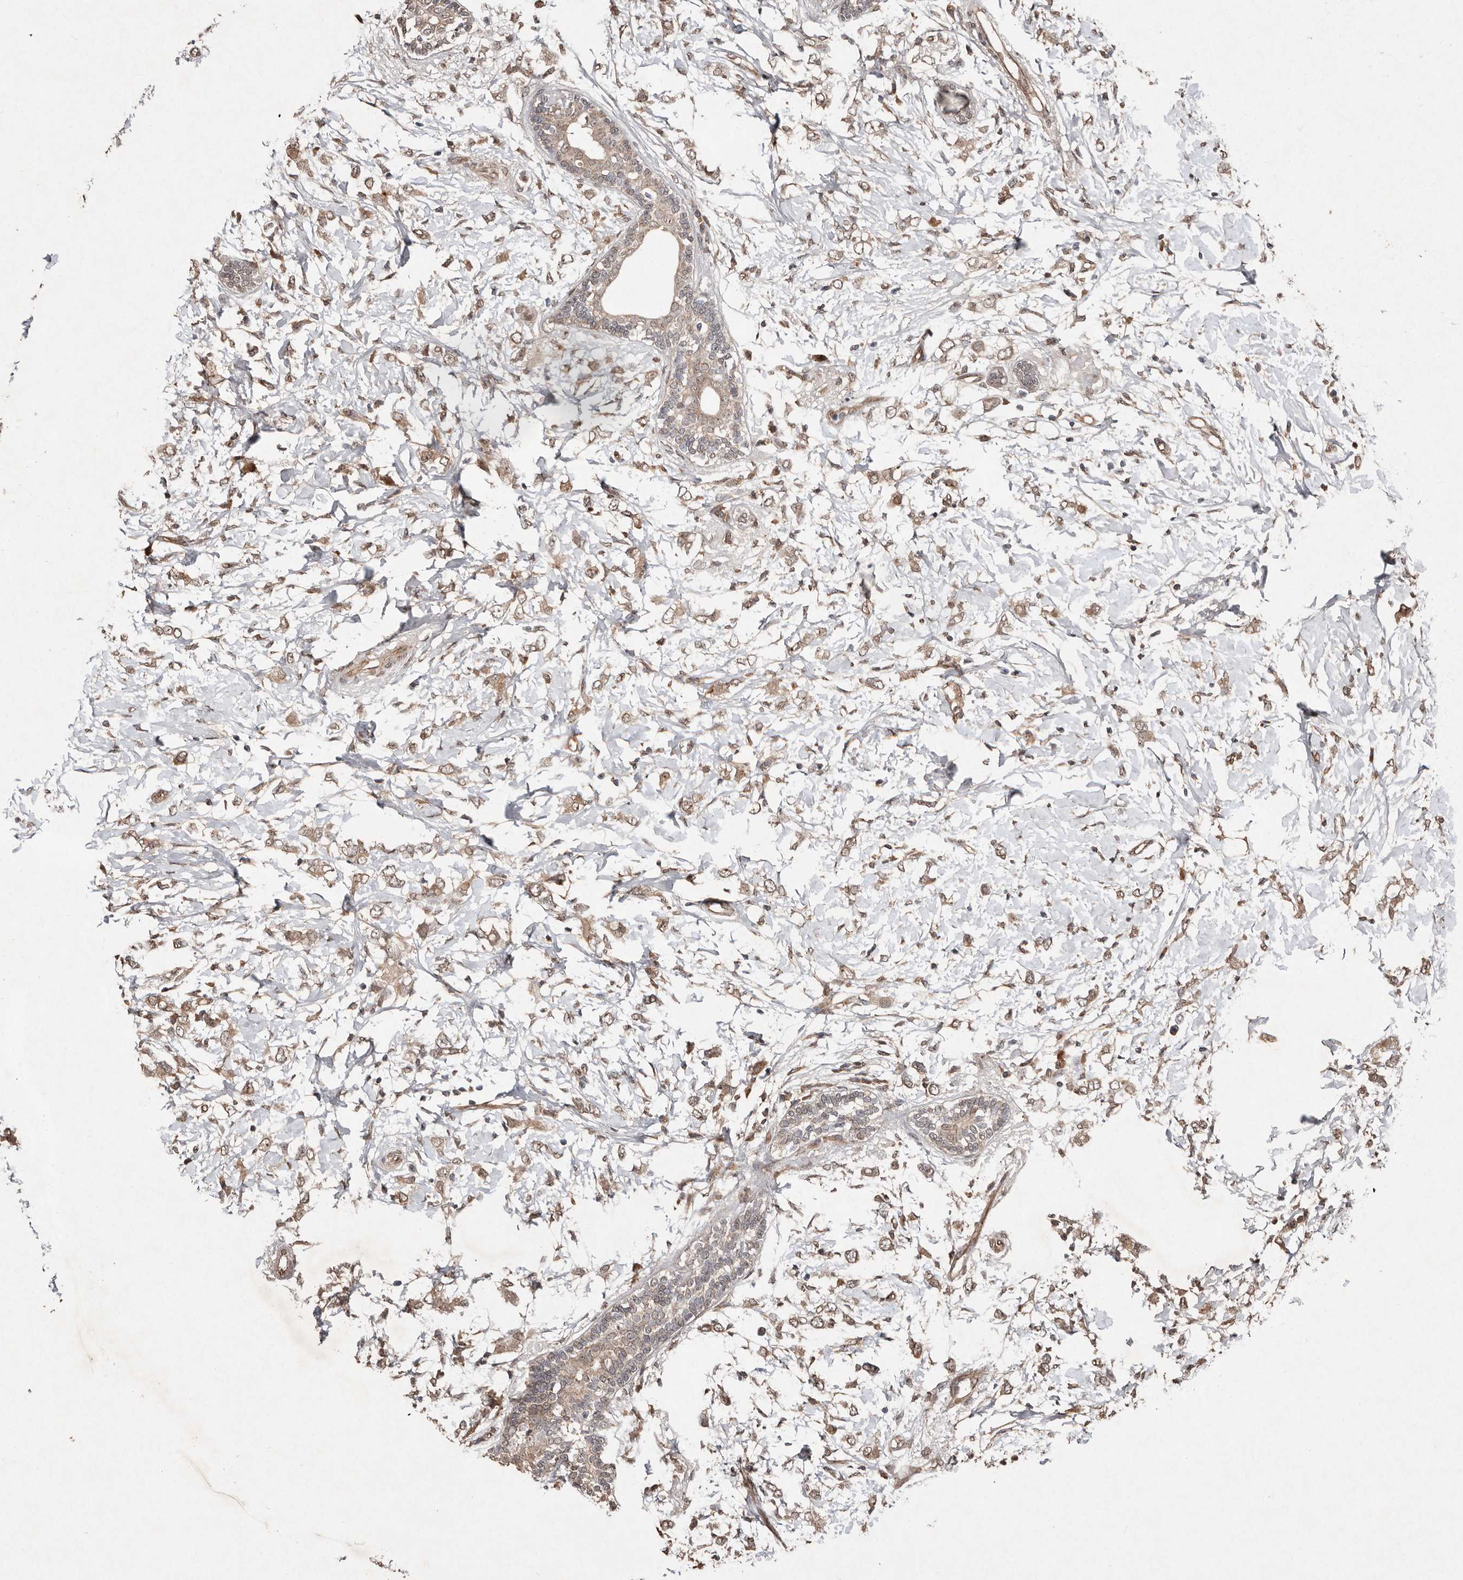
{"staining": {"intensity": "moderate", "quantity": ">75%", "location": "cytoplasmic/membranous"}, "tissue": "breast cancer", "cell_type": "Tumor cells", "image_type": "cancer", "snomed": [{"axis": "morphology", "description": "Normal tissue, NOS"}, {"axis": "morphology", "description": "Lobular carcinoma"}, {"axis": "topography", "description": "Breast"}], "caption": "Tumor cells exhibit moderate cytoplasmic/membranous positivity in about >75% of cells in breast lobular carcinoma. The protein is shown in brown color, while the nuclei are stained blue.", "gene": "DIP2C", "patient": {"sex": "female", "age": 47}}